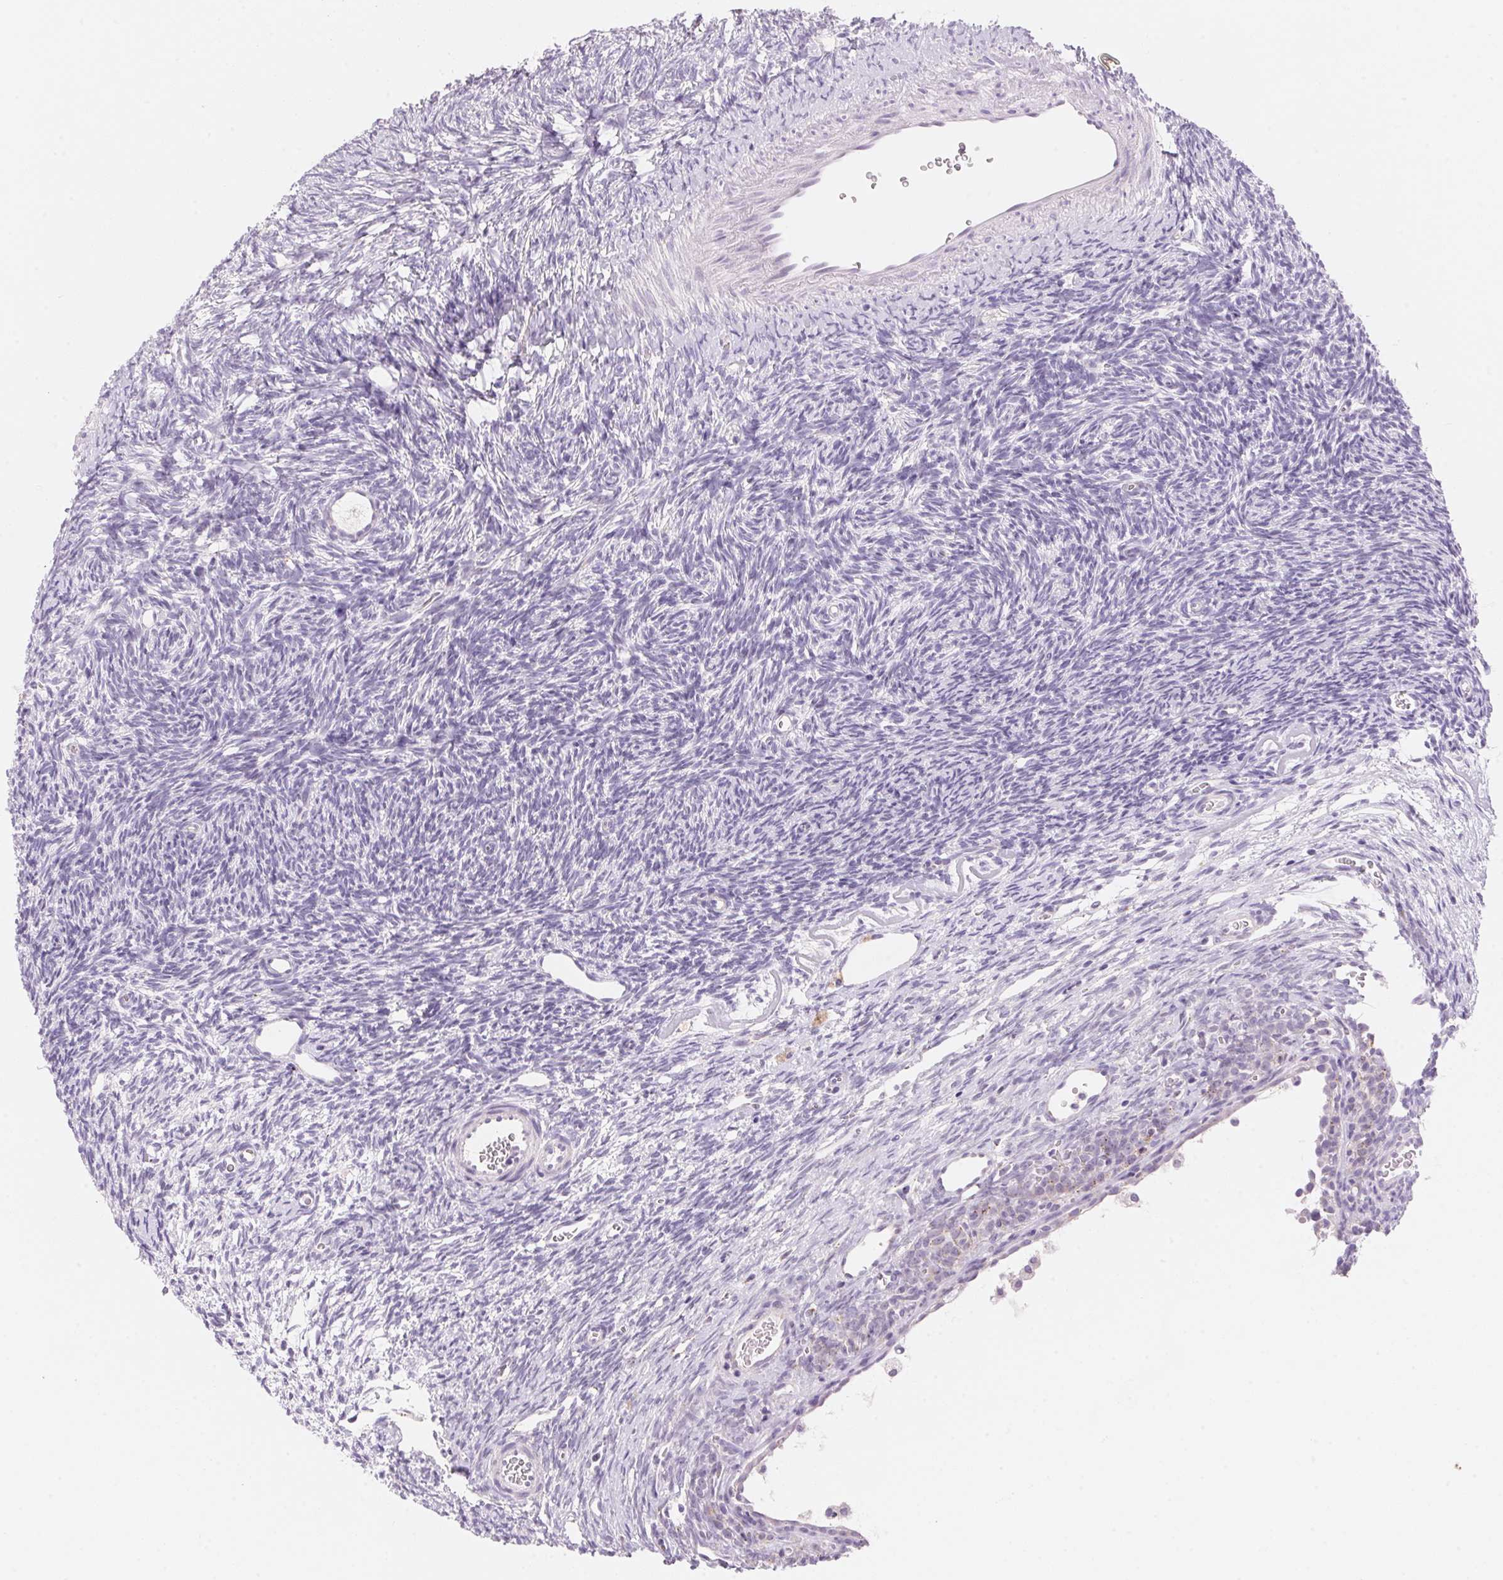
{"staining": {"intensity": "negative", "quantity": "none", "location": "none"}, "tissue": "ovary", "cell_type": "Follicle cells", "image_type": "normal", "snomed": [{"axis": "morphology", "description": "Normal tissue, NOS"}, {"axis": "topography", "description": "Ovary"}], "caption": "Immunohistochemical staining of normal ovary exhibits no significant expression in follicle cells.", "gene": "TEKT1", "patient": {"sex": "female", "age": 34}}